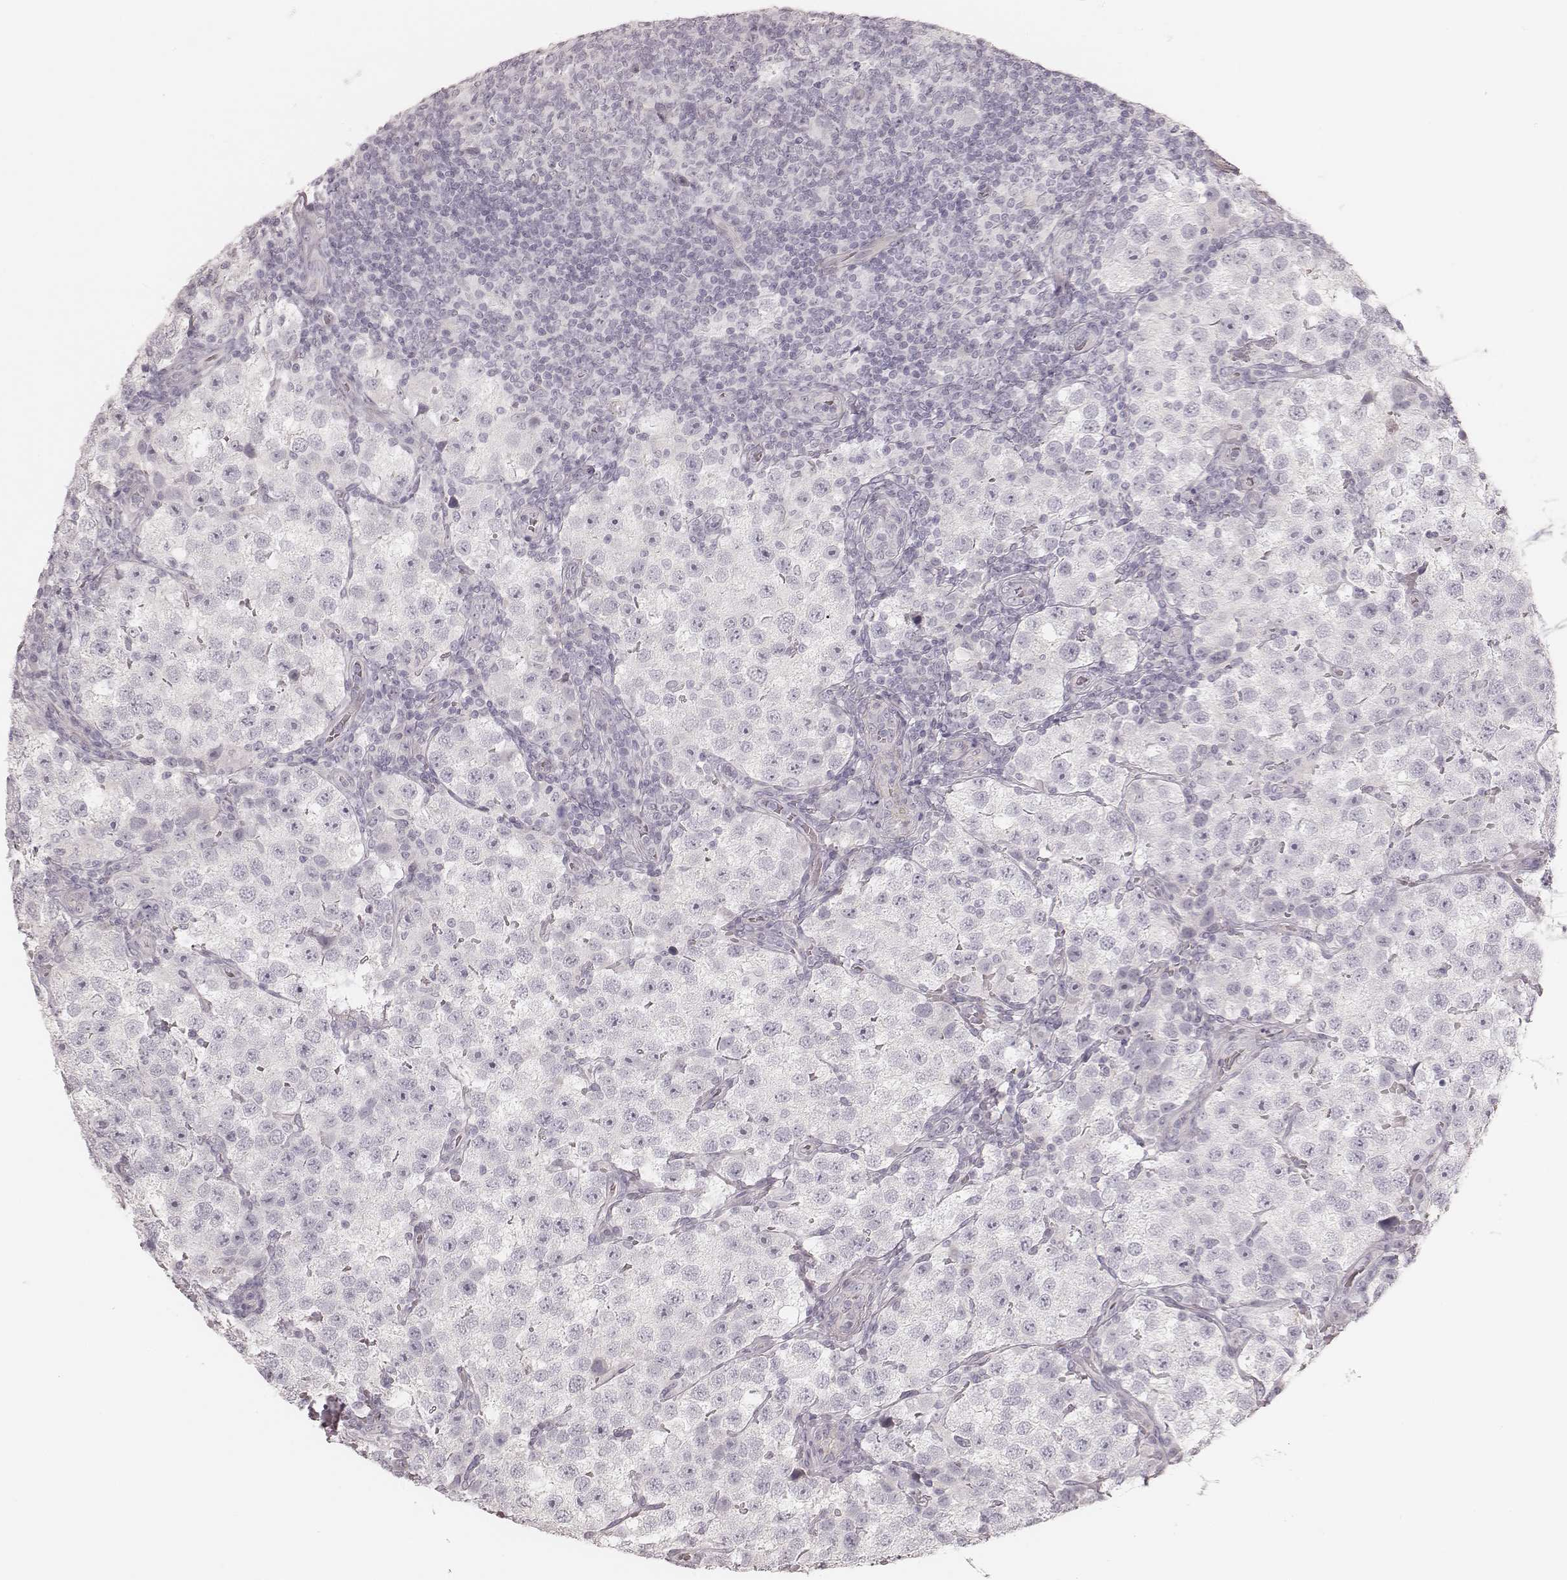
{"staining": {"intensity": "negative", "quantity": "none", "location": "none"}, "tissue": "testis cancer", "cell_type": "Tumor cells", "image_type": "cancer", "snomed": [{"axis": "morphology", "description": "Seminoma, NOS"}, {"axis": "topography", "description": "Testis"}], "caption": "DAB immunohistochemical staining of human testis cancer (seminoma) shows no significant staining in tumor cells.", "gene": "SPATA24", "patient": {"sex": "male", "age": 37}}